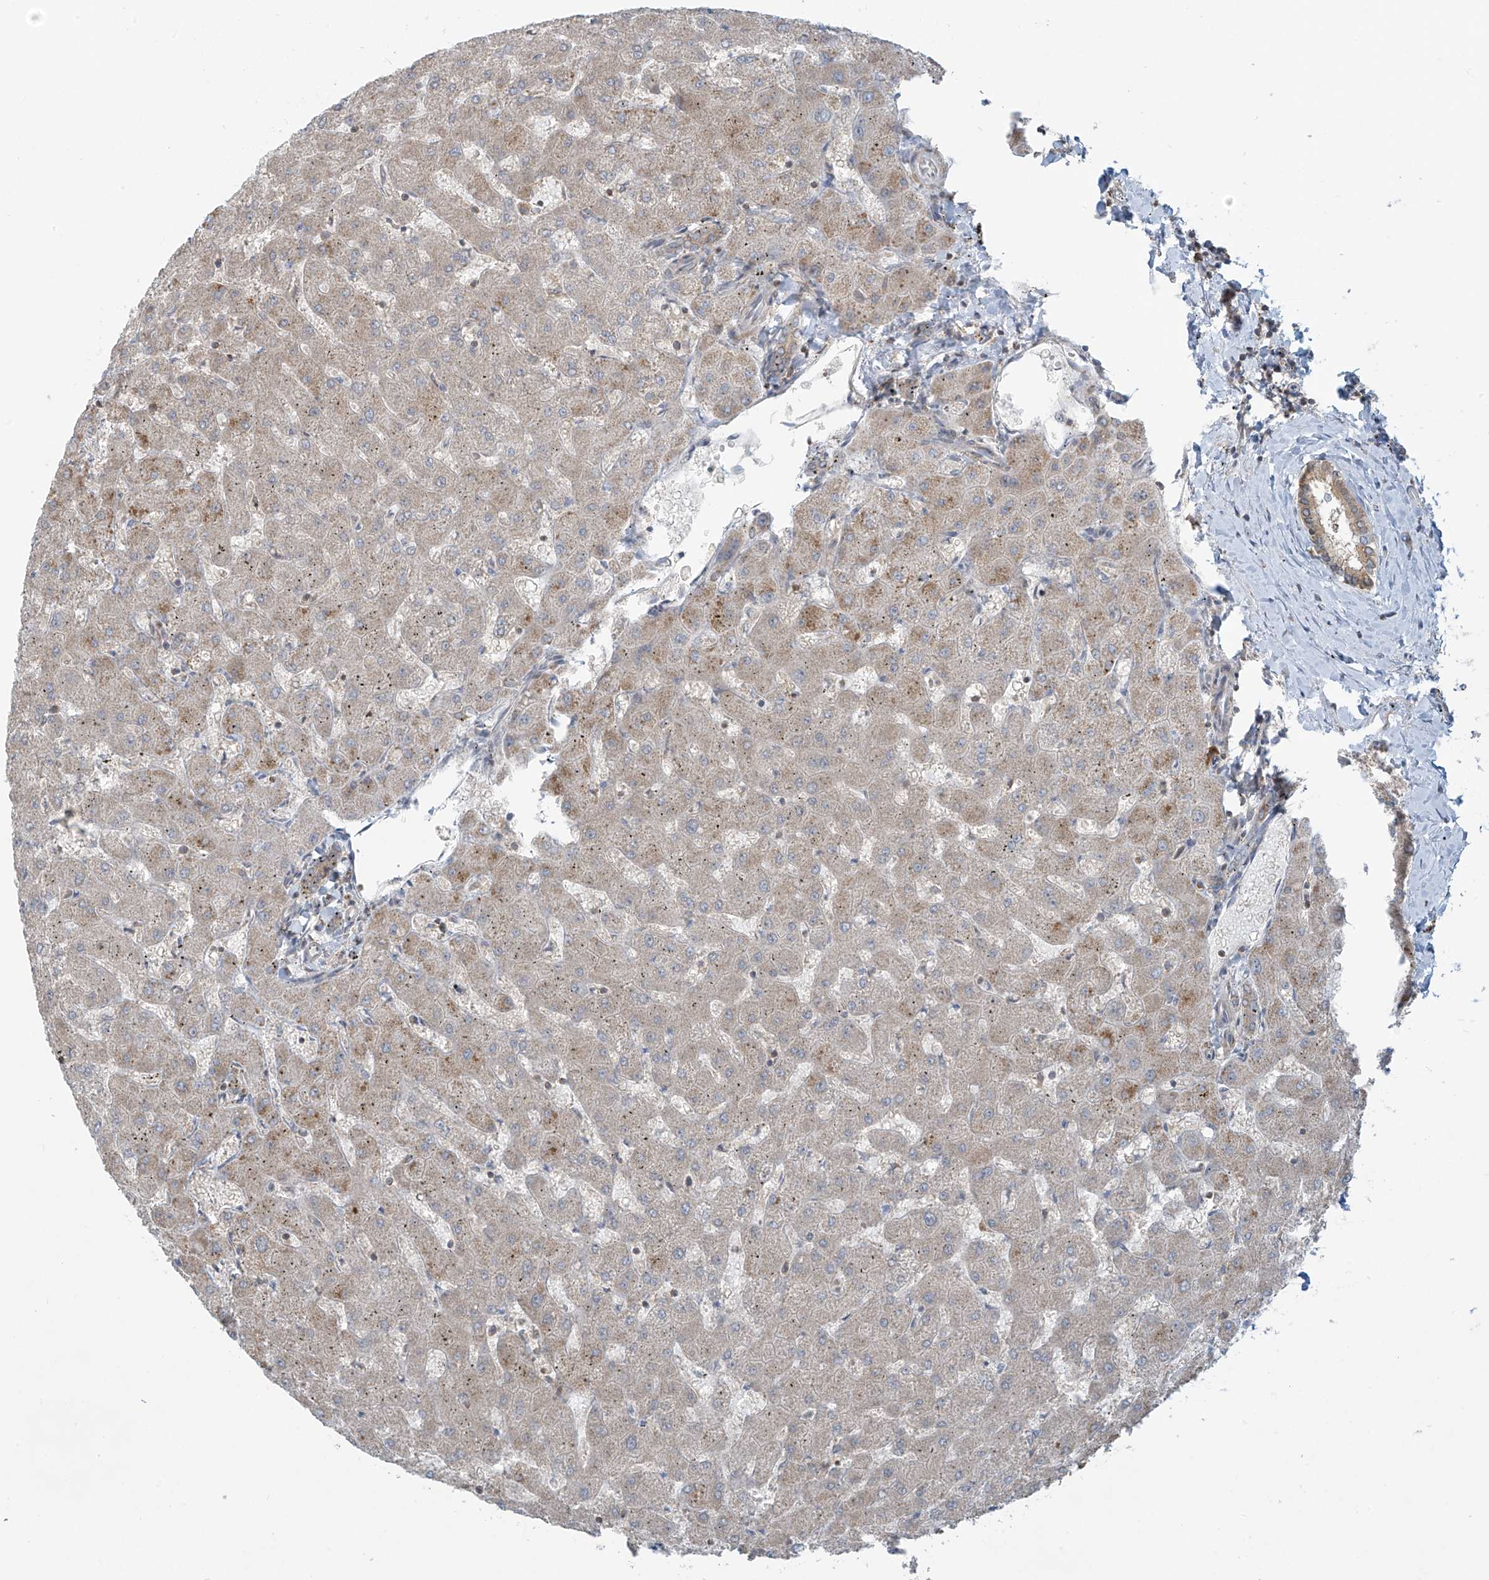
{"staining": {"intensity": "negative", "quantity": "none", "location": "none"}, "tissue": "liver", "cell_type": "Cholangiocytes", "image_type": "normal", "snomed": [{"axis": "morphology", "description": "Normal tissue, NOS"}, {"axis": "topography", "description": "Liver"}], "caption": "An image of liver stained for a protein demonstrates no brown staining in cholangiocytes. Nuclei are stained in blue.", "gene": "HDDC2", "patient": {"sex": "female", "age": 63}}